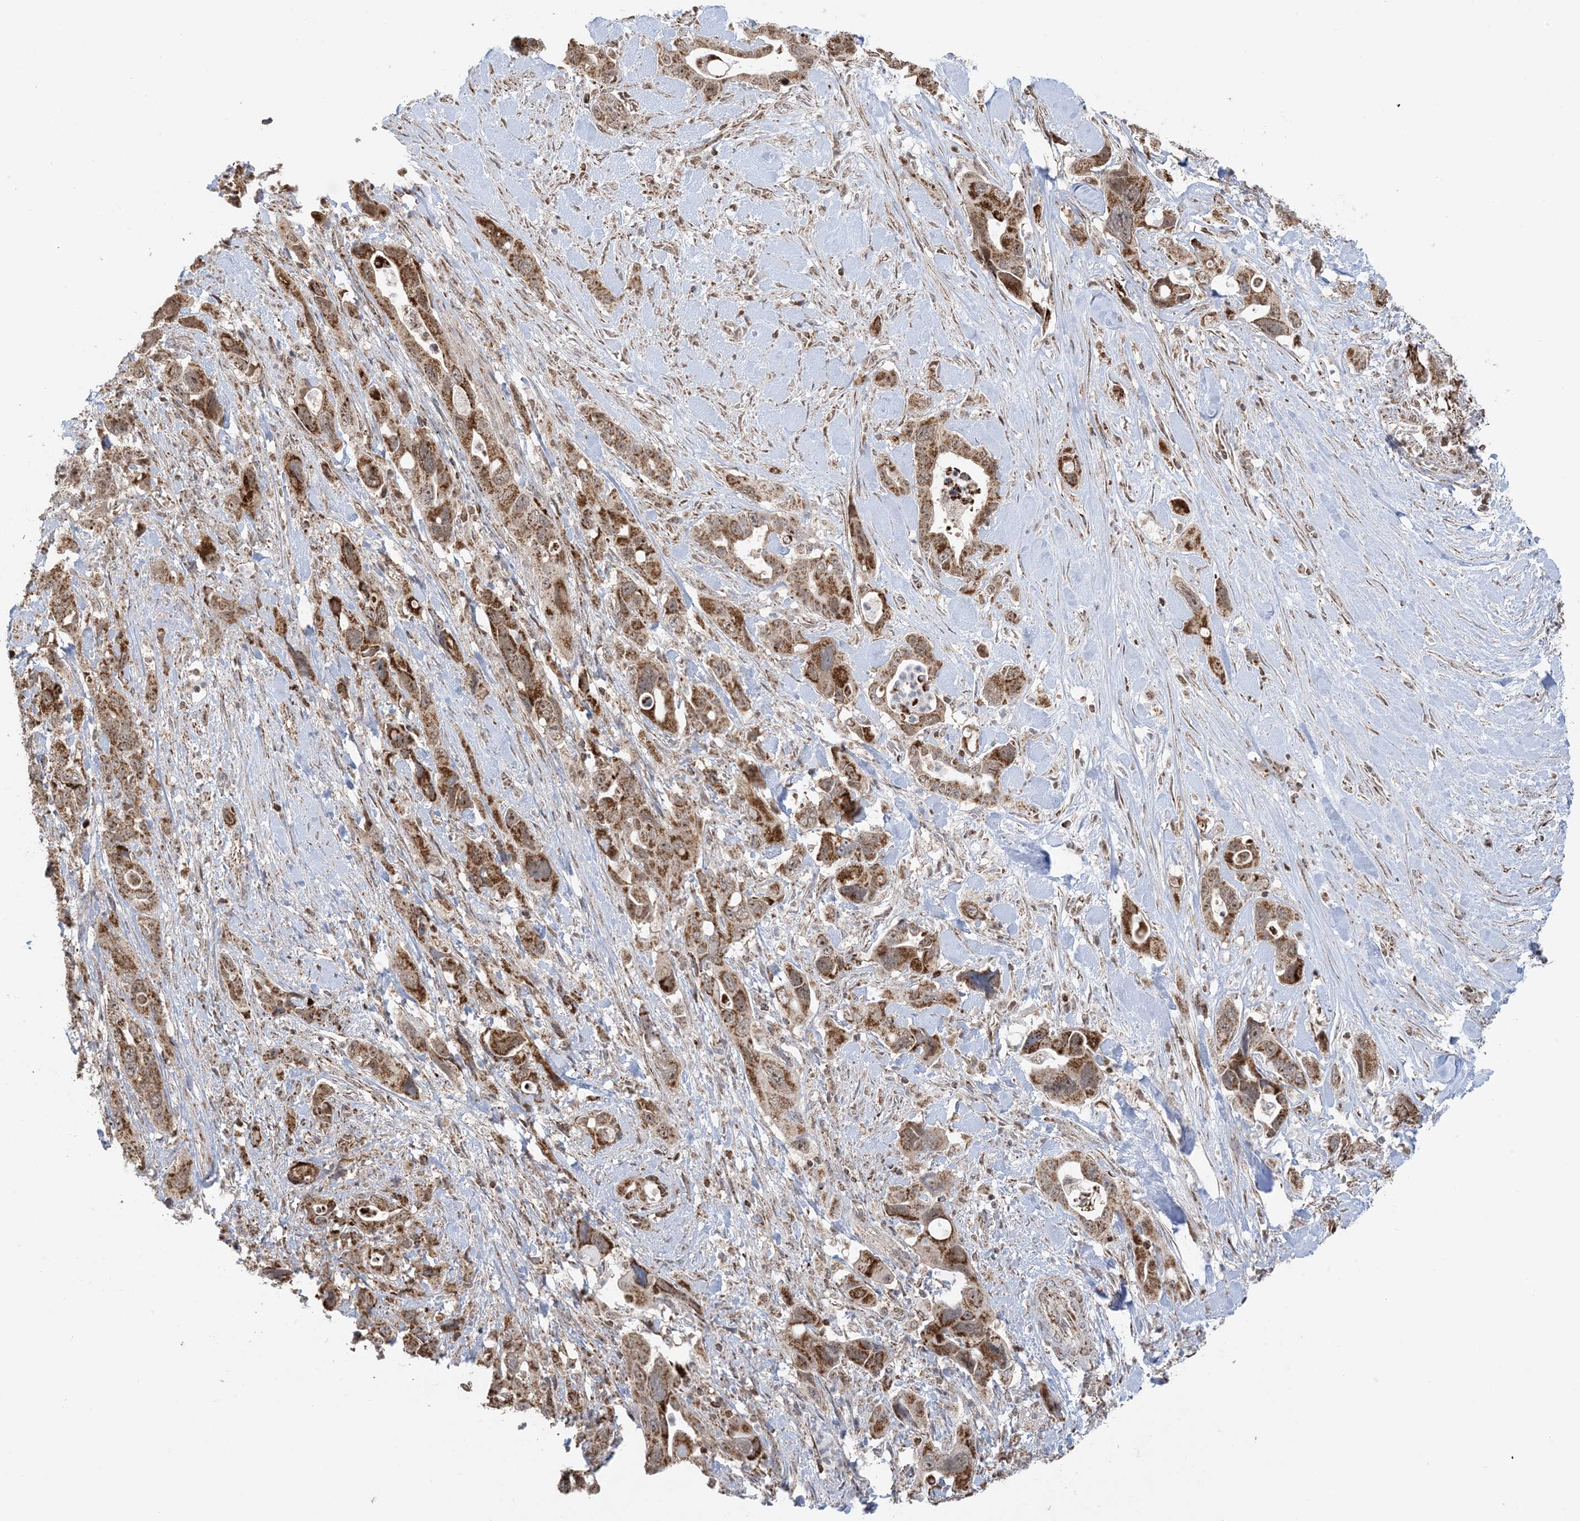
{"staining": {"intensity": "moderate", "quantity": ">75%", "location": "cytoplasmic/membranous,nuclear"}, "tissue": "pancreatic cancer", "cell_type": "Tumor cells", "image_type": "cancer", "snomed": [{"axis": "morphology", "description": "Adenocarcinoma, NOS"}, {"axis": "topography", "description": "Pancreas"}], "caption": "IHC of pancreatic cancer (adenocarcinoma) demonstrates medium levels of moderate cytoplasmic/membranous and nuclear staining in about >75% of tumor cells.", "gene": "MAPKBP1", "patient": {"sex": "male", "age": 46}}